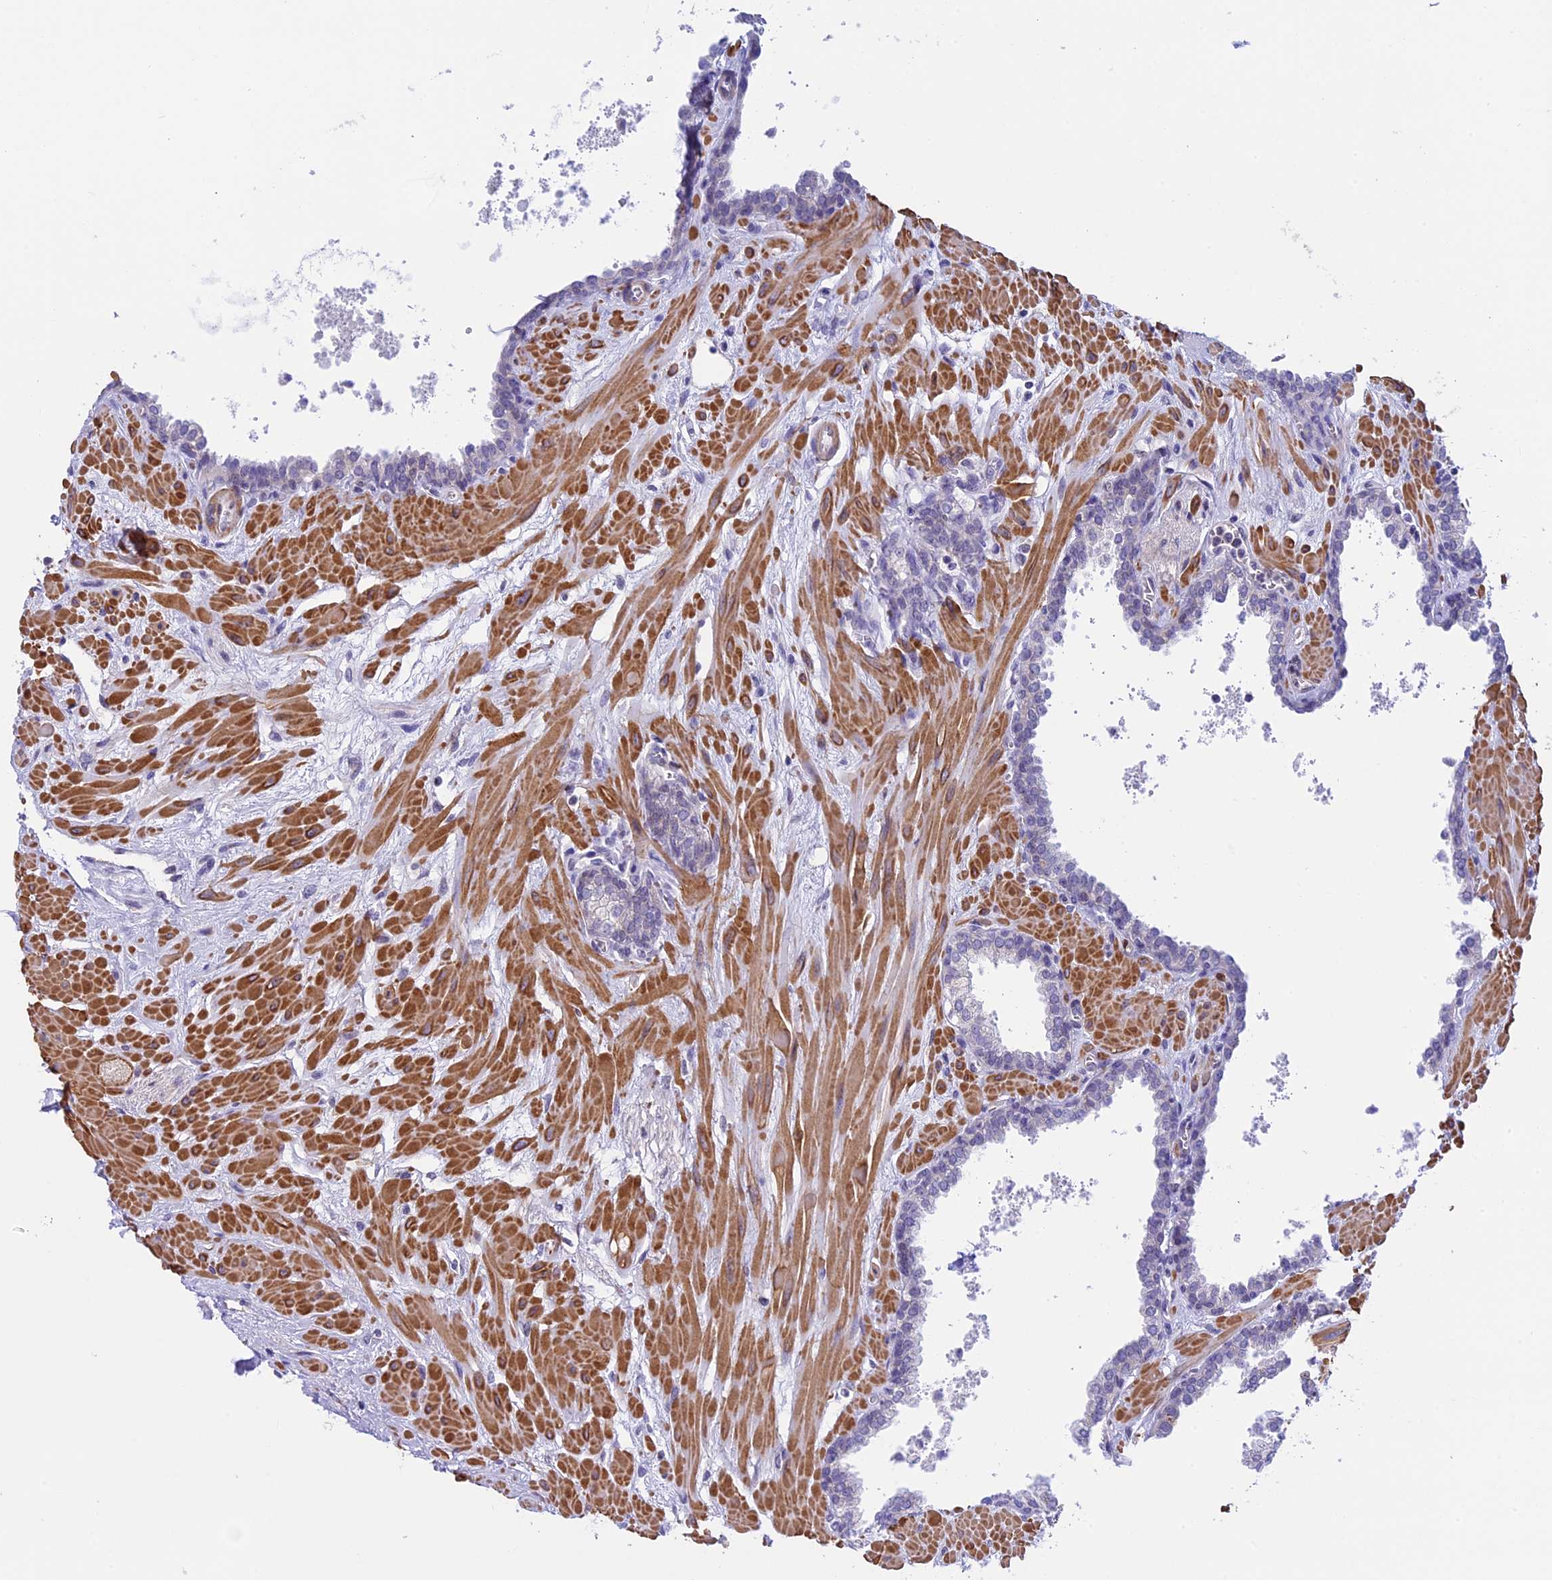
{"staining": {"intensity": "negative", "quantity": "none", "location": "none"}, "tissue": "prostate", "cell_type": "Glandular cells", "image_type": "normal", "snomed": [{"axis": "morphology", "description": "Normal tissue, NOS"}, {"axis": "topography", "description": "Prostate"}], "caption": "Glandular cells show no significant protein positivity in normal prostate. Brightfield microscopy of IHC stained with DAB (brown) and hematoxylin (blue), captured at high magnification.", "gene": "IGSF6", "patient": {"sex": "male", "age": 60}}